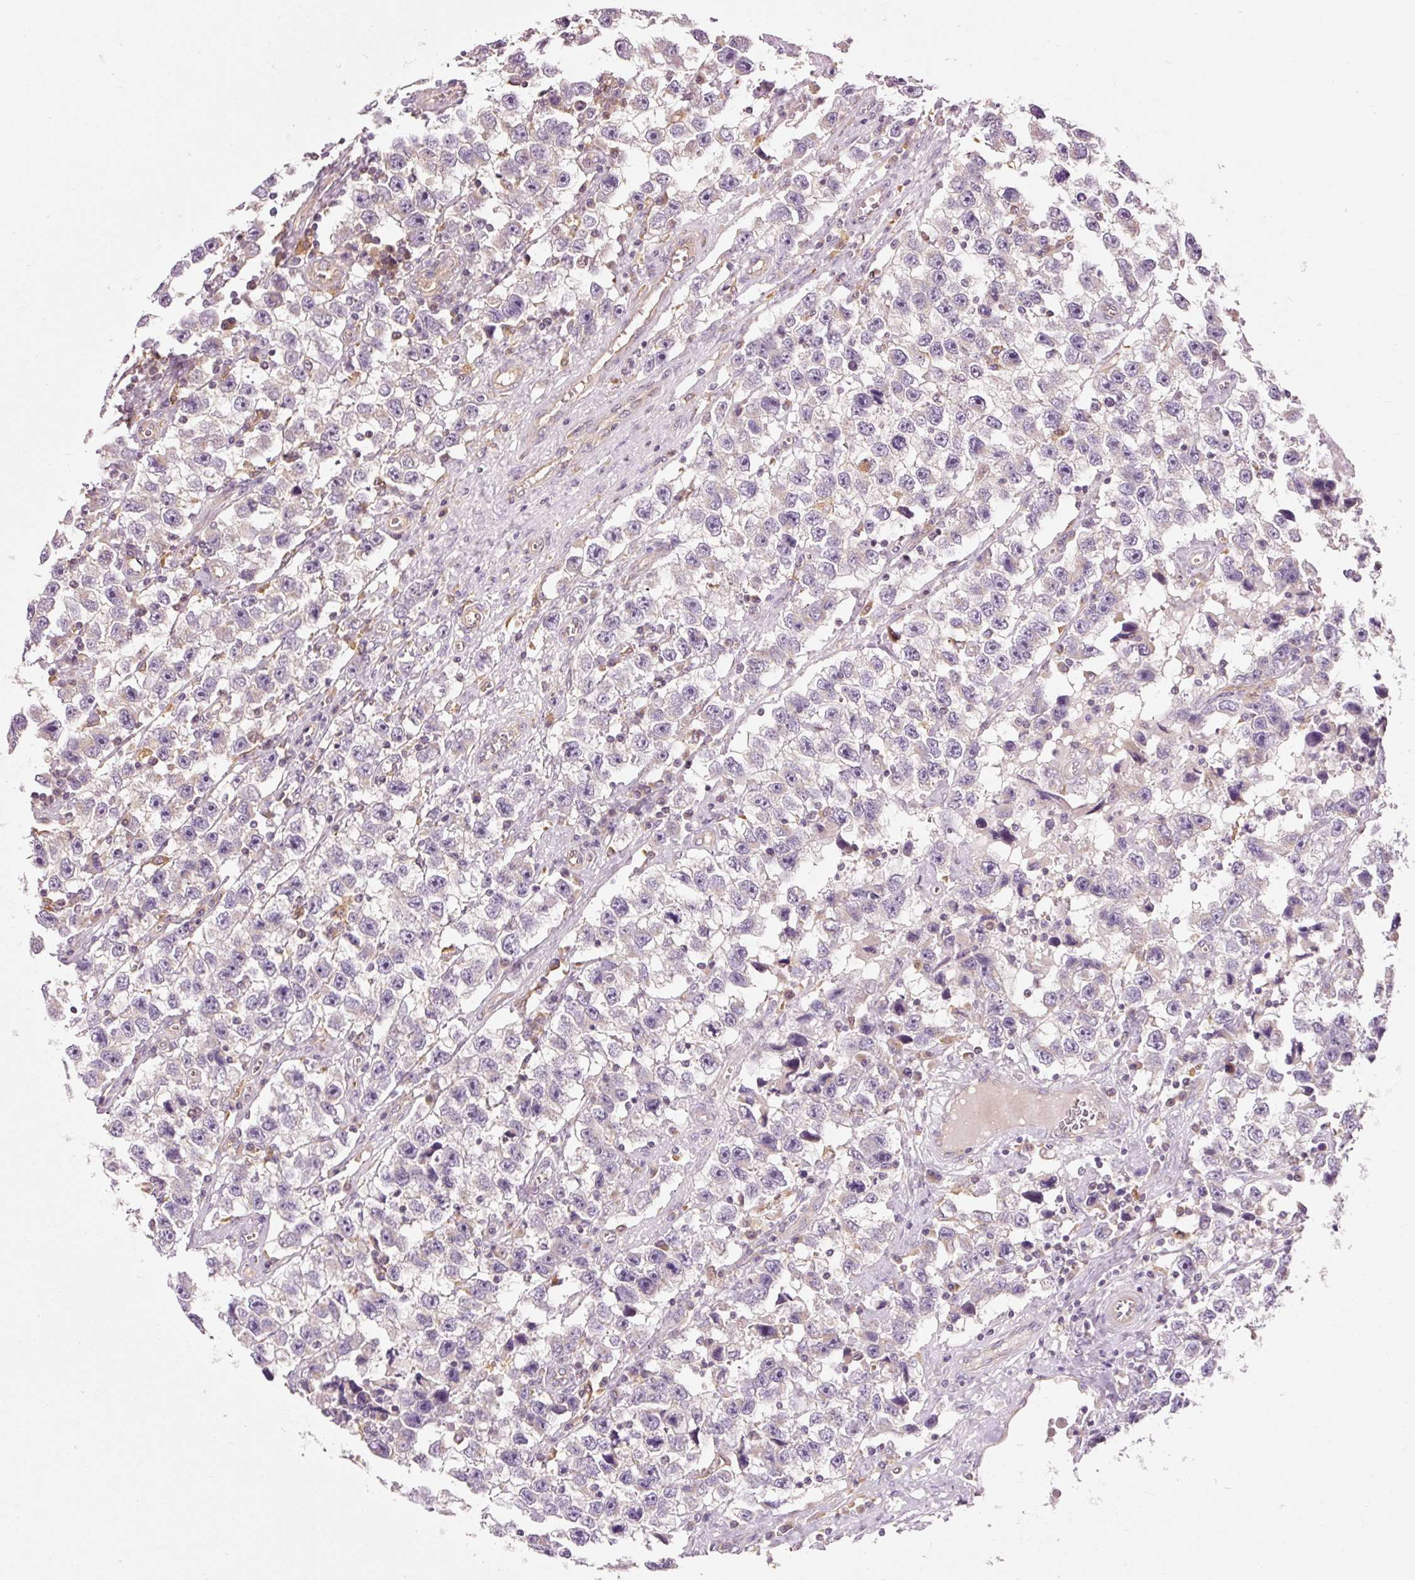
{"staining": {"intensity": "negative", "quantity": "none", "location": "none"}, "tissue": "testis cancer", "cell_type": "Tumor cells", "image_type": "cancer", "snomed": [{"axis": "morphology", "description": "Seminoma, NOS"}, {"axis": "topography", "description": "Testis"}], "caption": "Testis cancer (seminoma) stained for a protein using immunohistochemistry (IHC) exhibits no staining tumor cells.", "gene": "NAPA", "patient": {"sex": "male", "age": 33}}